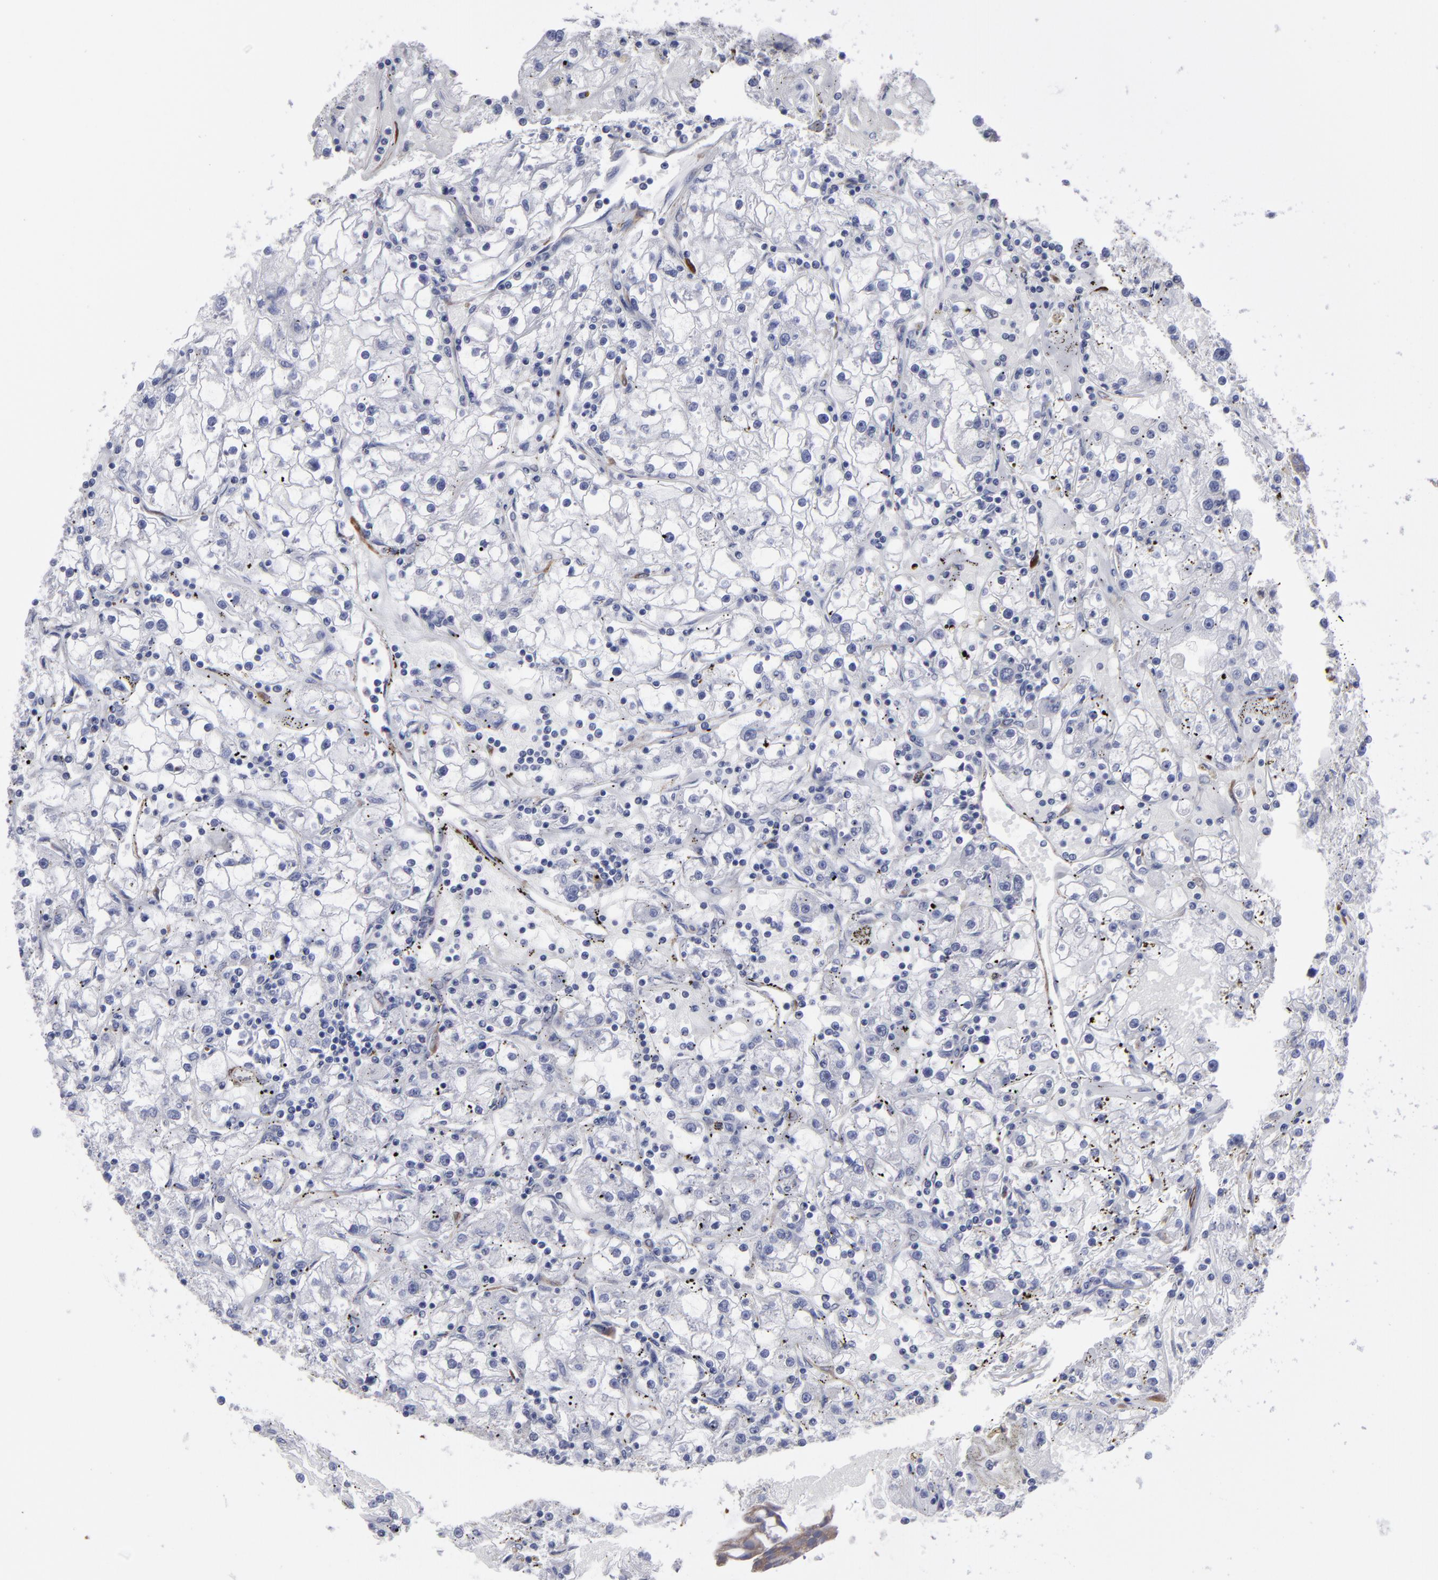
{"staining": {"intensity": "negative", "quantity": "none", "location": "none"}, "tissue": "renal cancer", "cell_type": "Tumor cells", "image_type": "cancer", "snomed": [{"axis": "morphology", "description": "Adenocarcinoma, NOS"}, {"axis": "topography", "description": "Kidney"}], "caption": "This is a histopathology image of IHC staining of renal cancer, which shows no expression in tumor cells.", "gene": "SLMAP", "patient": {"sex": "male", "age": 56}}